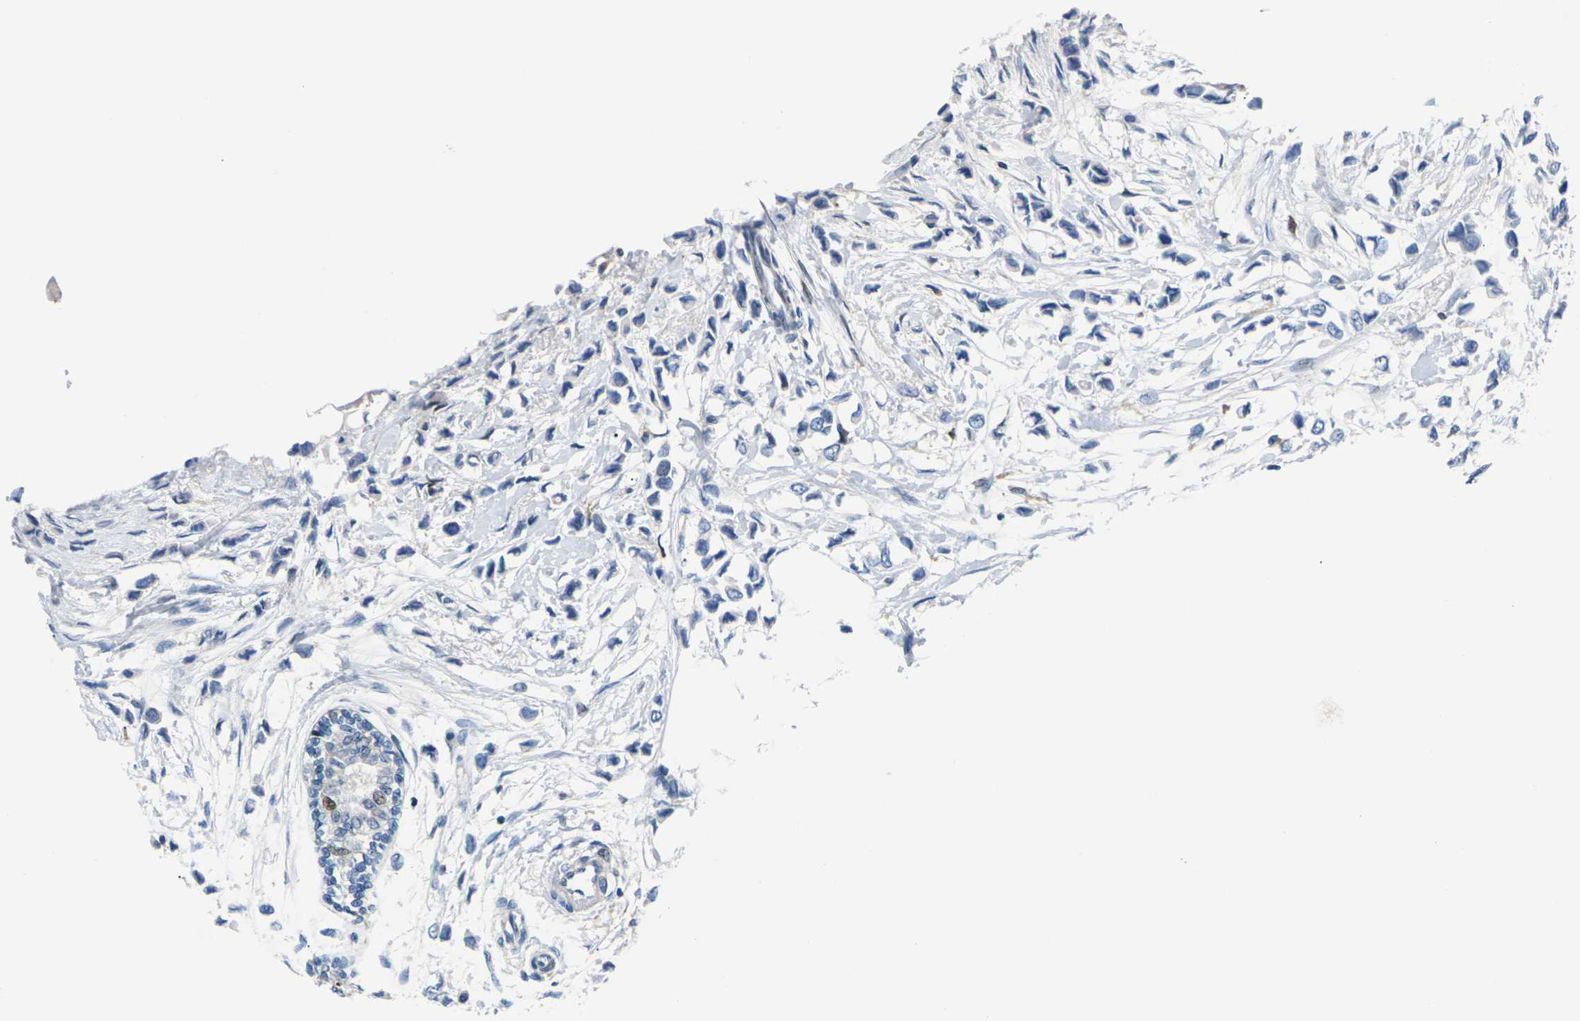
{"staining": {"intensity": "moderate", "quantity": "<25%", "location": "nuclear"}, "tissue": "breast cancer", "cell_type": "Tumor cells", "image_type": "cancer", "snomed": [{"axis": "morphology", "description": "Lobular carcinoma"}, {"axis": "topography", "description": "Breast"}], "caption": "IHC photomicrograph of neoplastic tissue: human breast cancer stained using immunohistochemistry reveals low levels of moderate protein expression localized specifically in the nuclear of tumor cells, appearing as a nuclear brown color.", "gene": "RPS6KA3", "patient": {"sex": "female", "age": 51}}